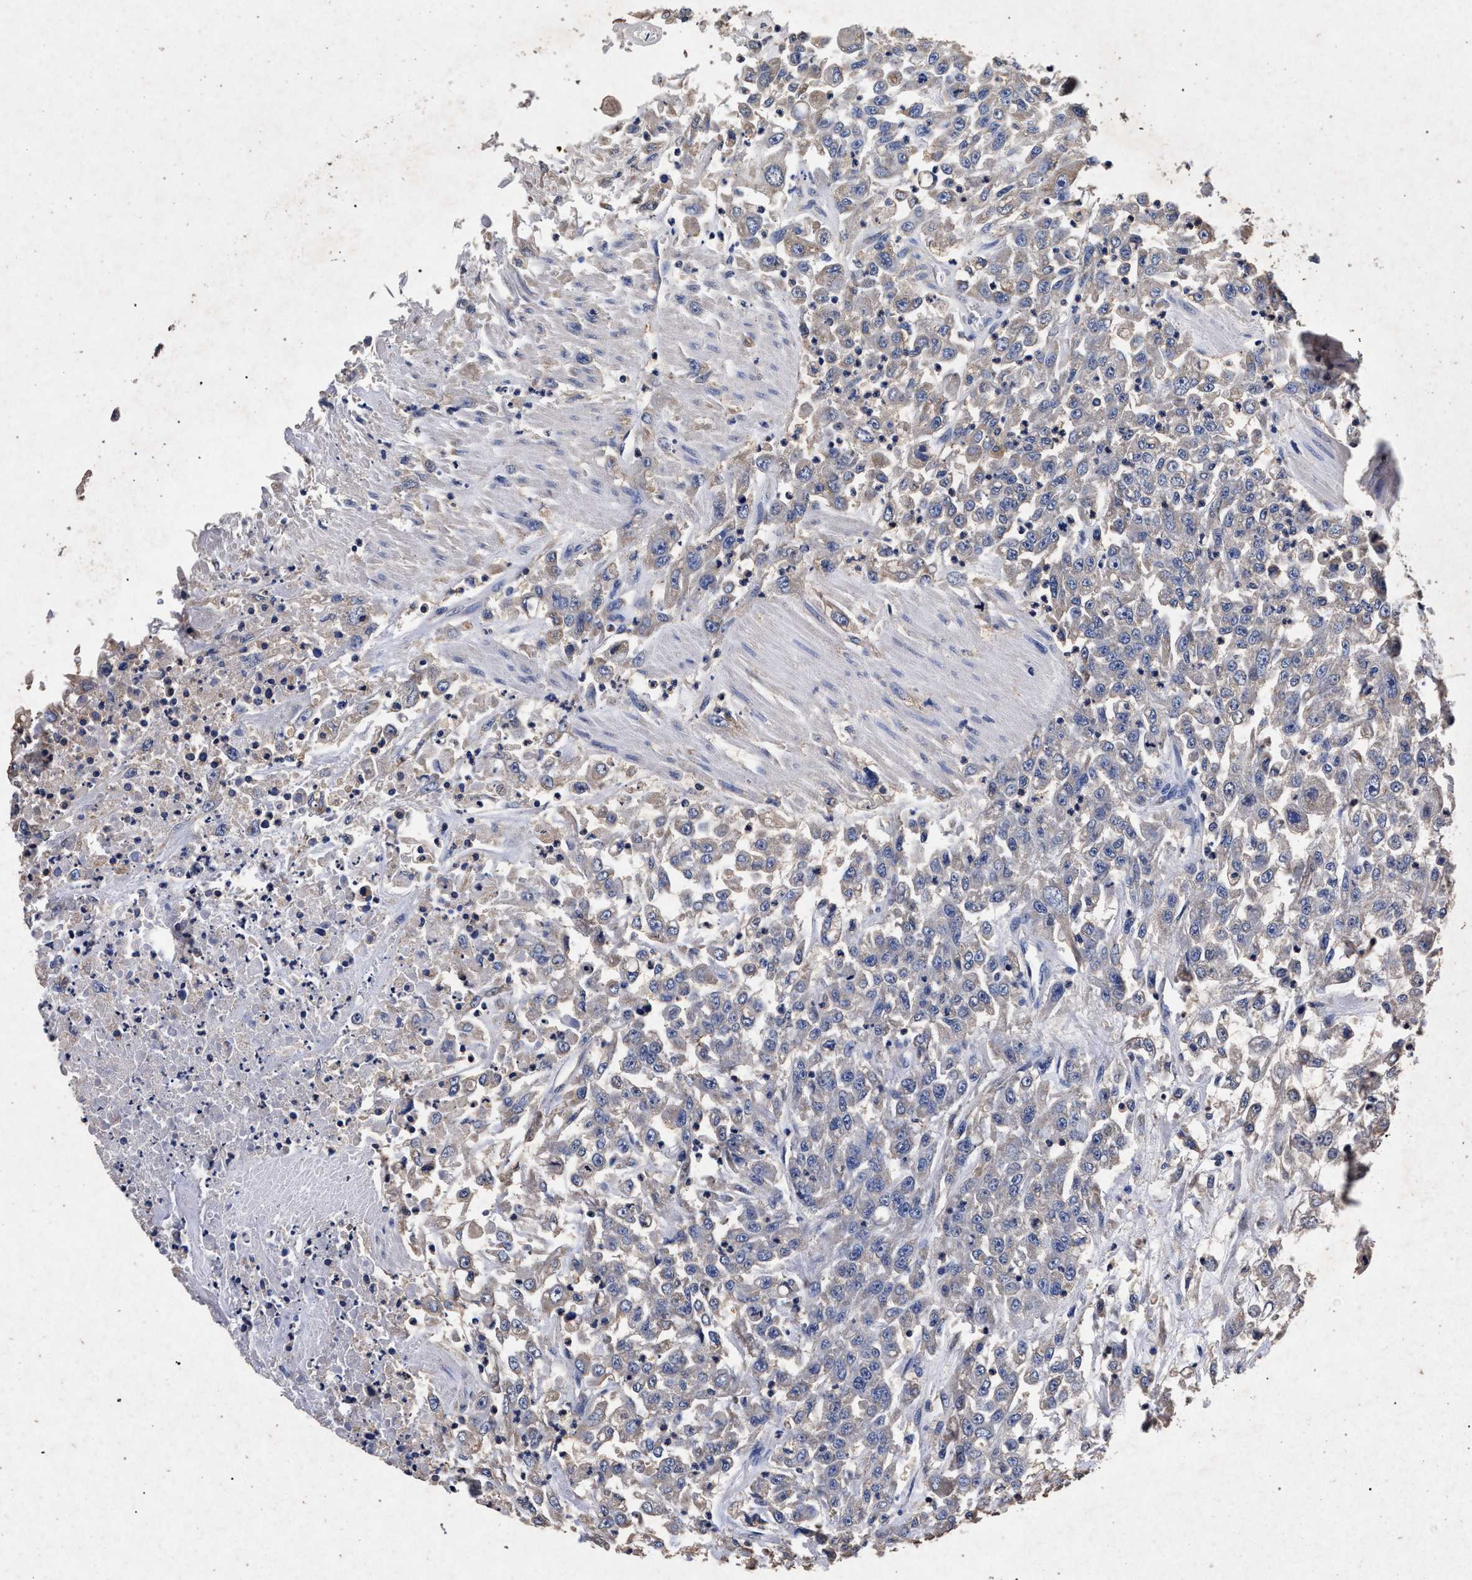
{"staining": {"intensity": "weak", "quantity": "<25%", "location": "cytoplasmic/membranous"}, "tissue": "urothelial cancer", "cell_type": "Tumor cells", "image_type": "cancer", "snomed": [{"axis": "morphology", "description": "Urothelial carcinoma, High grade"}, {"axis": "topography", "description": "Urinary bladder"}], "caption": "The immunohistochemistry (IHC) histopathology image has no significant positivity in tumor cells of high-grade urothelial carcinoma tissue. (Stains: DAB (3,3'-diaminobenzidine) immunohistochemistry (IHC) with hematoxylin counter stain, Microscopy: brightfield microscopy at high magnification).", "gene": "ATP1A2", "patient": {"sex": "male", "age": 46}}